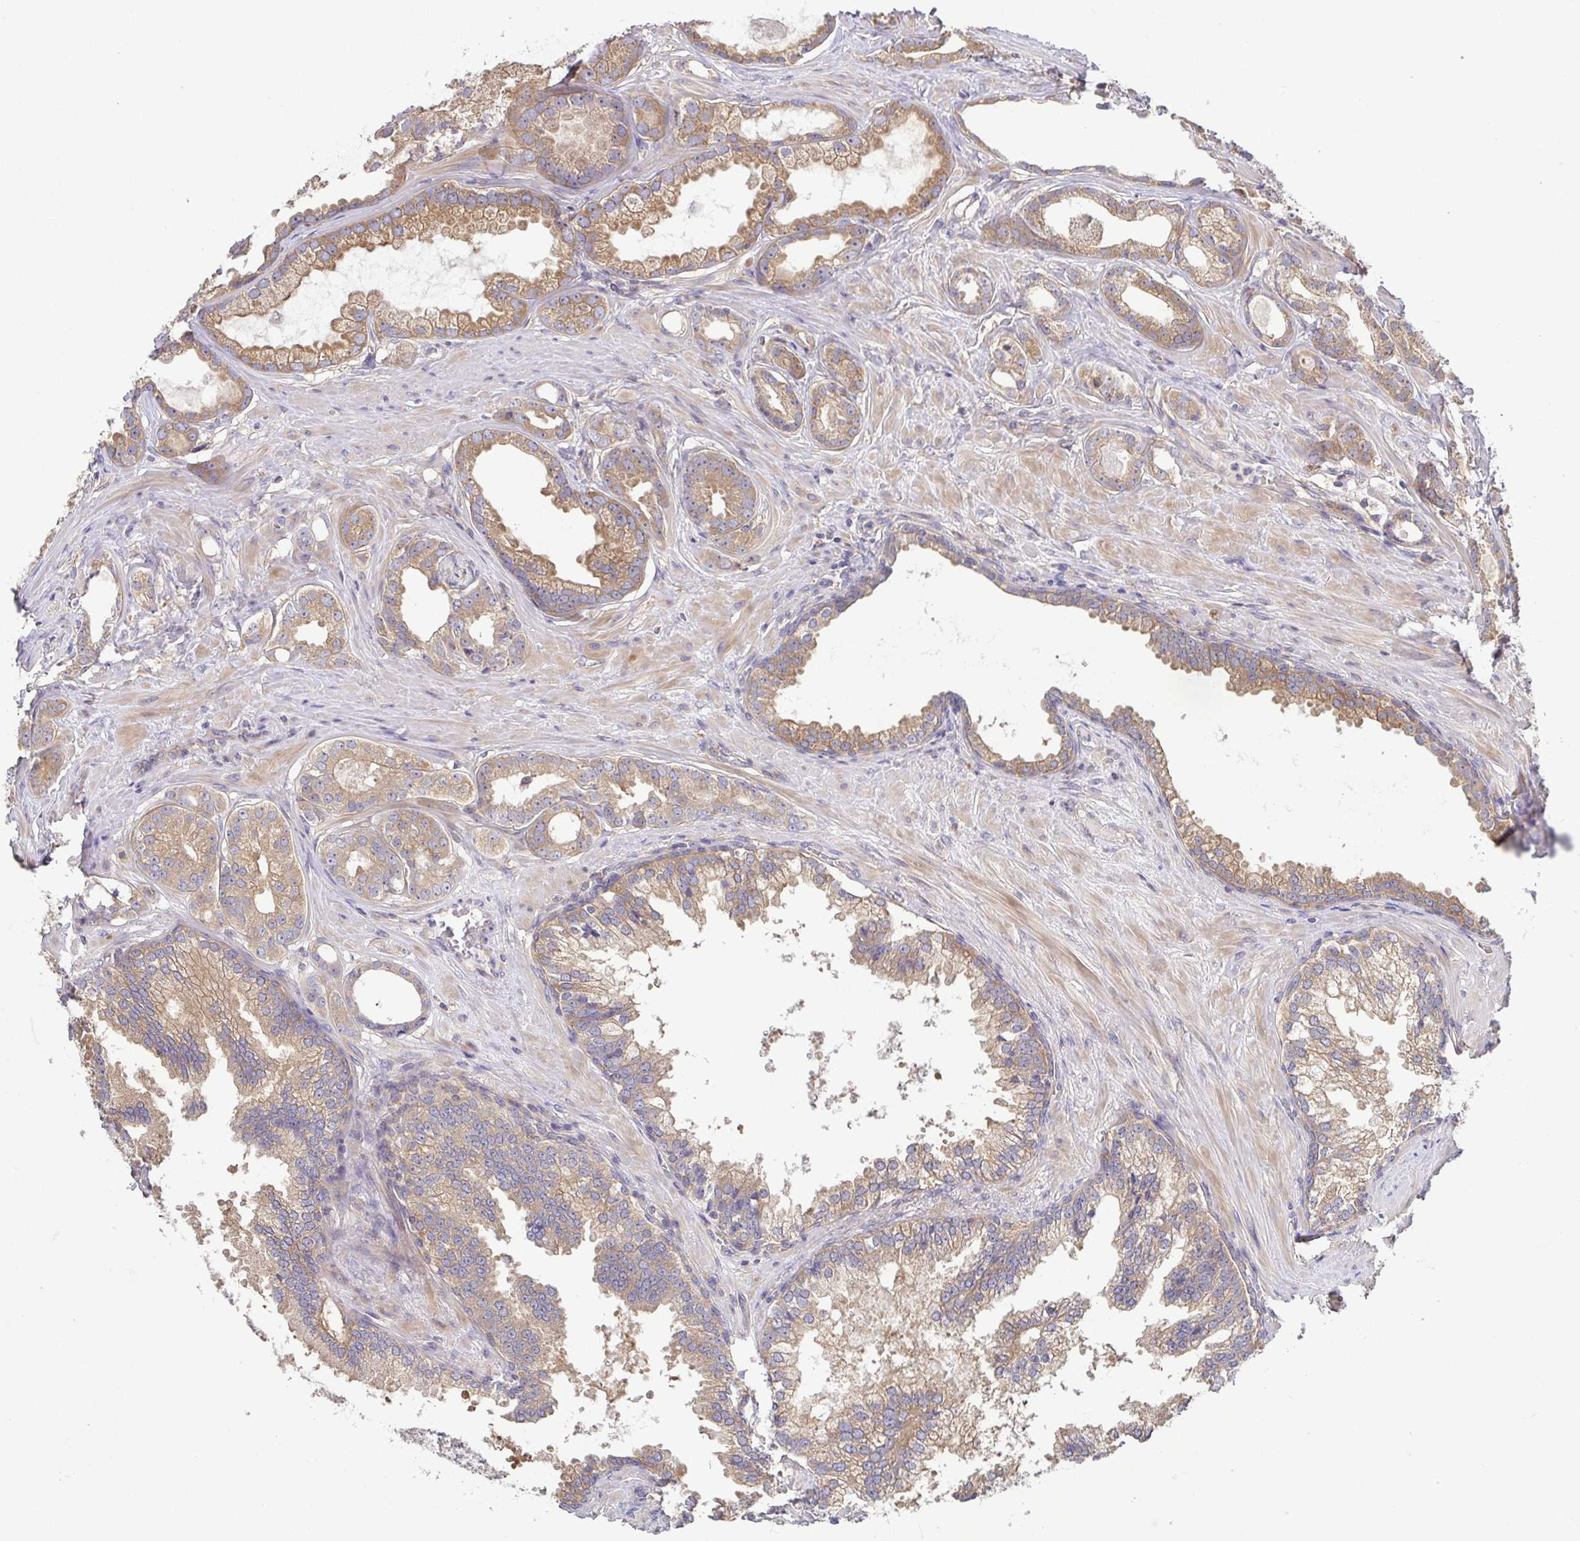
{"staining": {"intensity": "moderate", "quantity": ">75%", "location": "cytoplasmic/membranous"}, "tissue": "prostate cancer", "cell_type": "Tumor cells", "image_type": "cancer", "snomed": [{"axis": "morphology", "description": "Adenocarcinoma, Low grade"}, {"axis": "topography", "description": "Prostate"}], "caption": "High-power microscopy captured an immunohistochemistry (IHC) photomicrograph of adenocarcinoma (low-grade) (prostate), revealing moderate cytoplasmic/membranous staining in about >75% of tumor cells. The protein is stained brown, and the nuclei are stained in blue (DAB IHC with brightfield microscopy, high magnification).", "gene": "LMF2", "patient": {"sex": "male", "age": 65}}